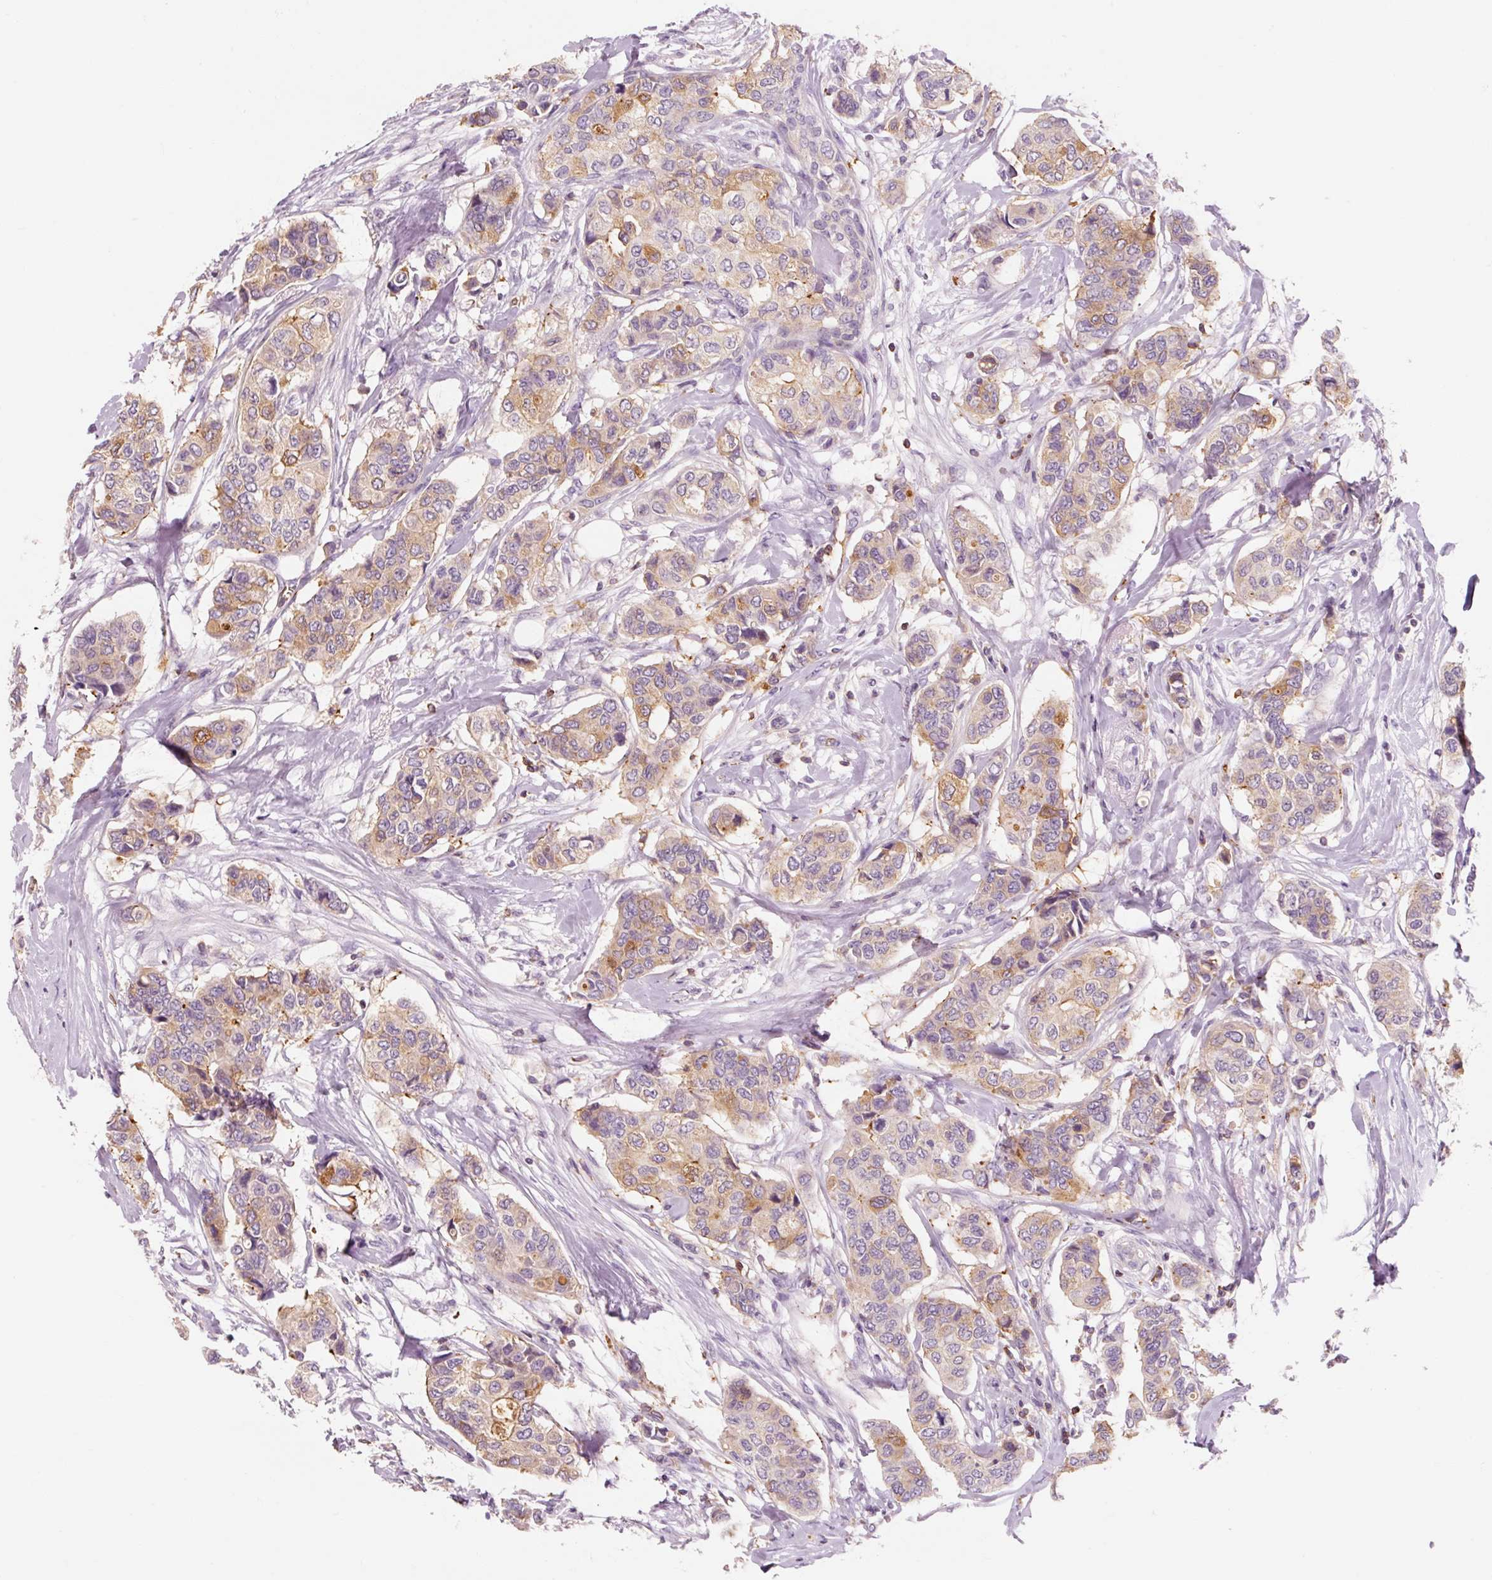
{"staining": {"intensity": "moderate", "quantity": "25%-75%", "location": "cytoplasmic/membranous"}, "tissue": "breast cancer", "cell_type": "Tumor cells", "image_type": "cancer", "snomed": [{"axis": "morphology", "description": "Lobular carcinoma"}, {"axis": "topography", "description": "Breast"}], "caption": "A medium amount of moderate cytoplasmic/membranous expression is identified in approximately 25%-75% of tumor cells in breast cancer tissue. (Stains: DAB in brown, nuclei in blue, Microscopy: brightfield microscopy at high magnification).", "gene": "OR8K1", "patient": {"sex": "female", "age": 51}}